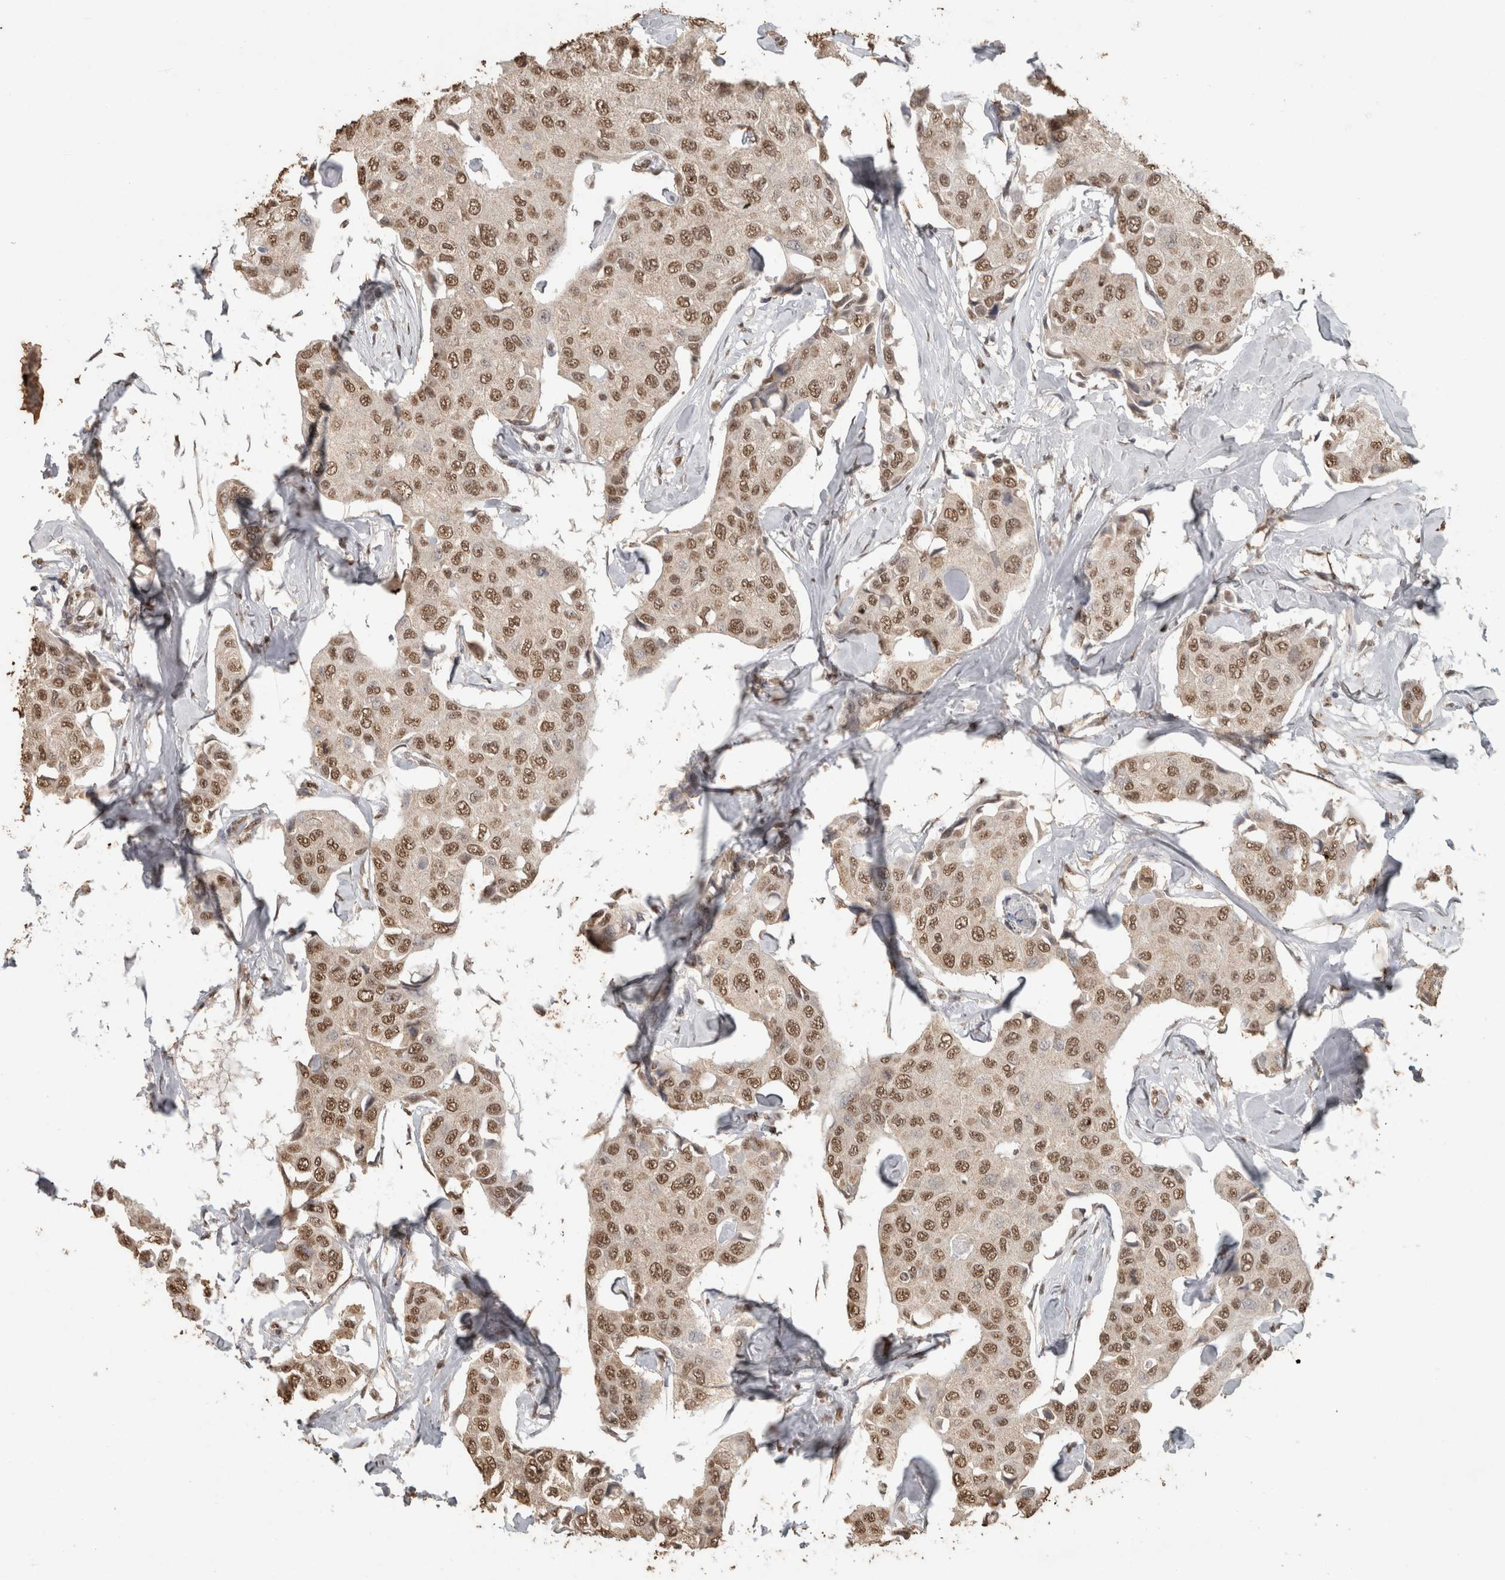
{"staining": {"intensity": "moderate", "quantity": ">75%", "location": "nuclear"}, "tissue": "breast cancer", "cell_type": "Tumor cells", "image_type": "cancer", "snomed": [{"axis": "morphology", "description": "Duct carcinoma"}, {"axis": "topography", "description": "Breast"}], "caption": "Immunohistochemistry photomicrograph of human intraductal carcinoma (breast) stained for a protein (brown), which shows medium levels of moderate nuclear expression in about >75% of tumor cells.", "gene": "HAND2", "patient": {"sex": "female", "age": 80}}